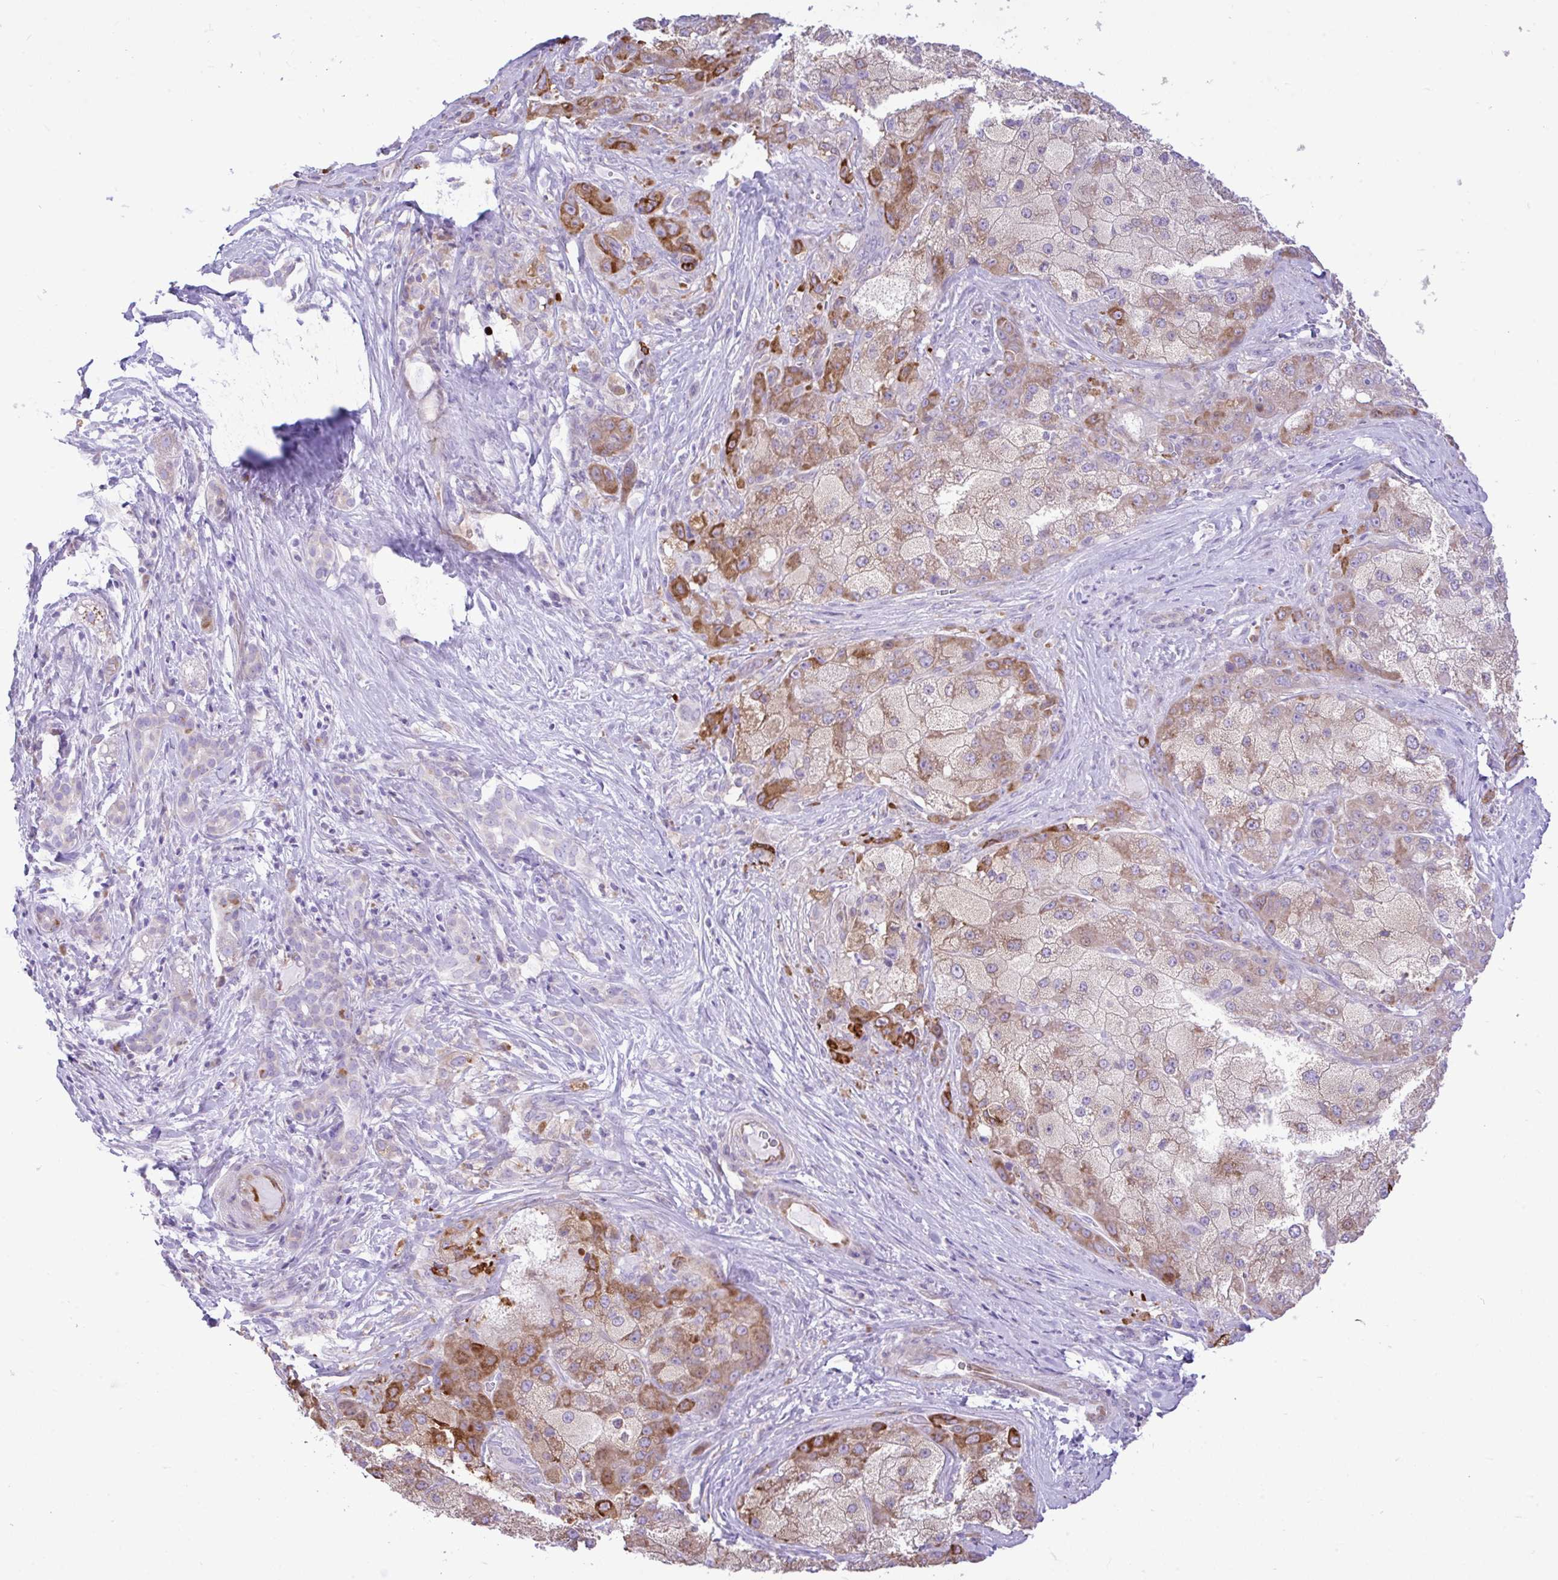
{"staining": {"intensity": "moderate", "quantity": "<25%", "location": "cytoplasmic/membranous"}, "tissue": "liver cancer", "cell_type": "Tumor cells", "image_type": "cancer", "snomed": [{"axis": "morphology", "description": "Carcinoma, Hepatocellular, NOS"}, {"axis": "topography", "description": "Liver"}], "caption": "Liver hepatocellular carcinoma tissue exhibits moderate cytoplasmic/membranous positivity in about <25% of tumor cells Immunohistochemistry stains the protein in brown and the nuclei are stained blue.", "gene": "EEF1A2", "patient": {"sex": "male", "age": 67}}